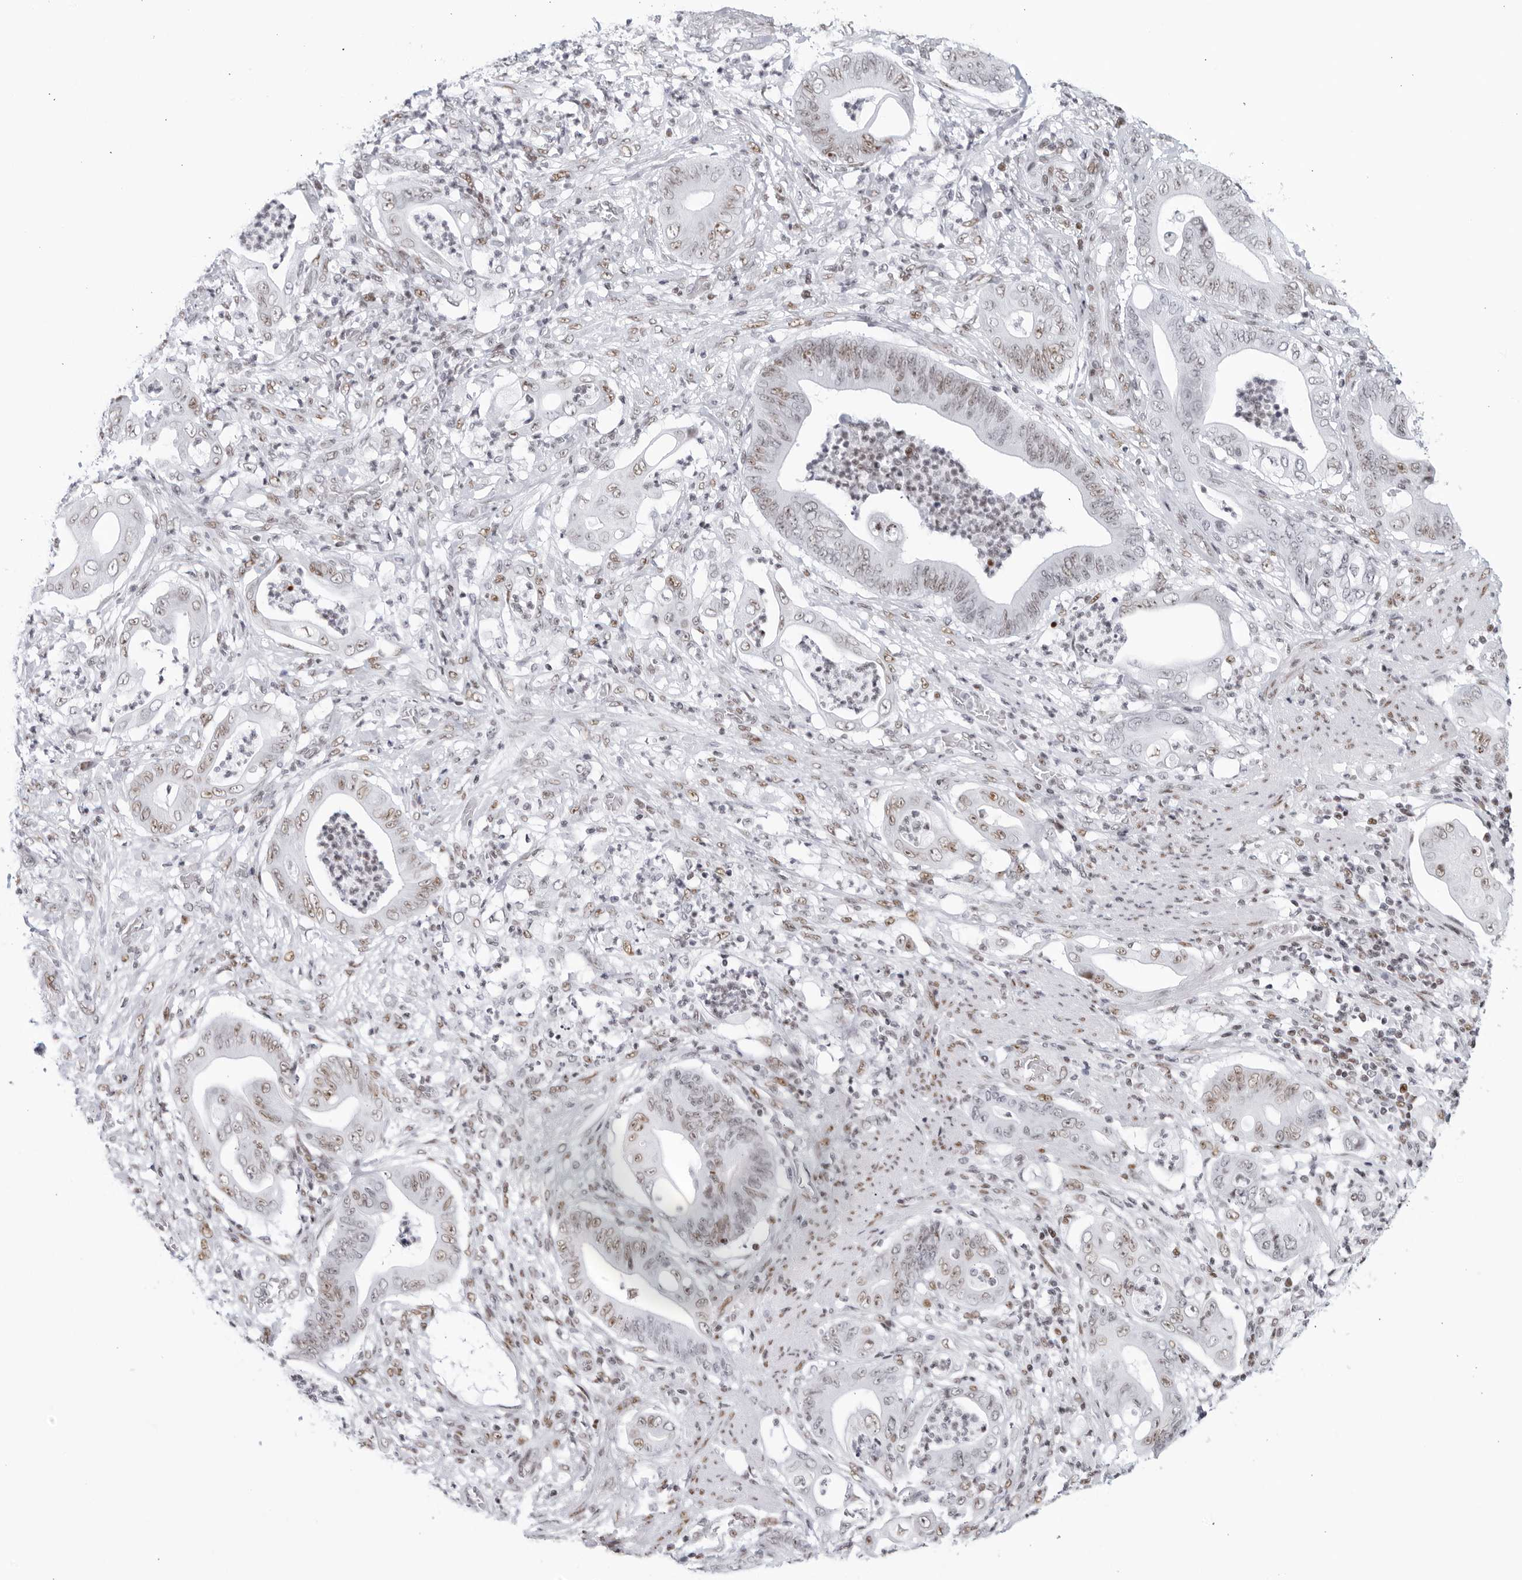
{"staining": {"intensity": "moderate", "quantity": "25%-75%", "location": "nuclear"}, "tissue": "stomach cancer", "cell_type": "Tumor cells", "image_type": "cancer", "snomed": [{"axis": "morphology", "description": "Adenocarcinoma, NOS"}, {"axis": "topography", "description": "Stomach"}], "caption": "Immunohistochemistry (IHC) micrograph of adenocarcinoma (stomach) stained for a protein (brown), which shows medium levels of moderate nuclear expression in about 25%-75% of tumor cells.", "gene": "HP1BP3", "patient": {"sex": "female", "age": 73}}